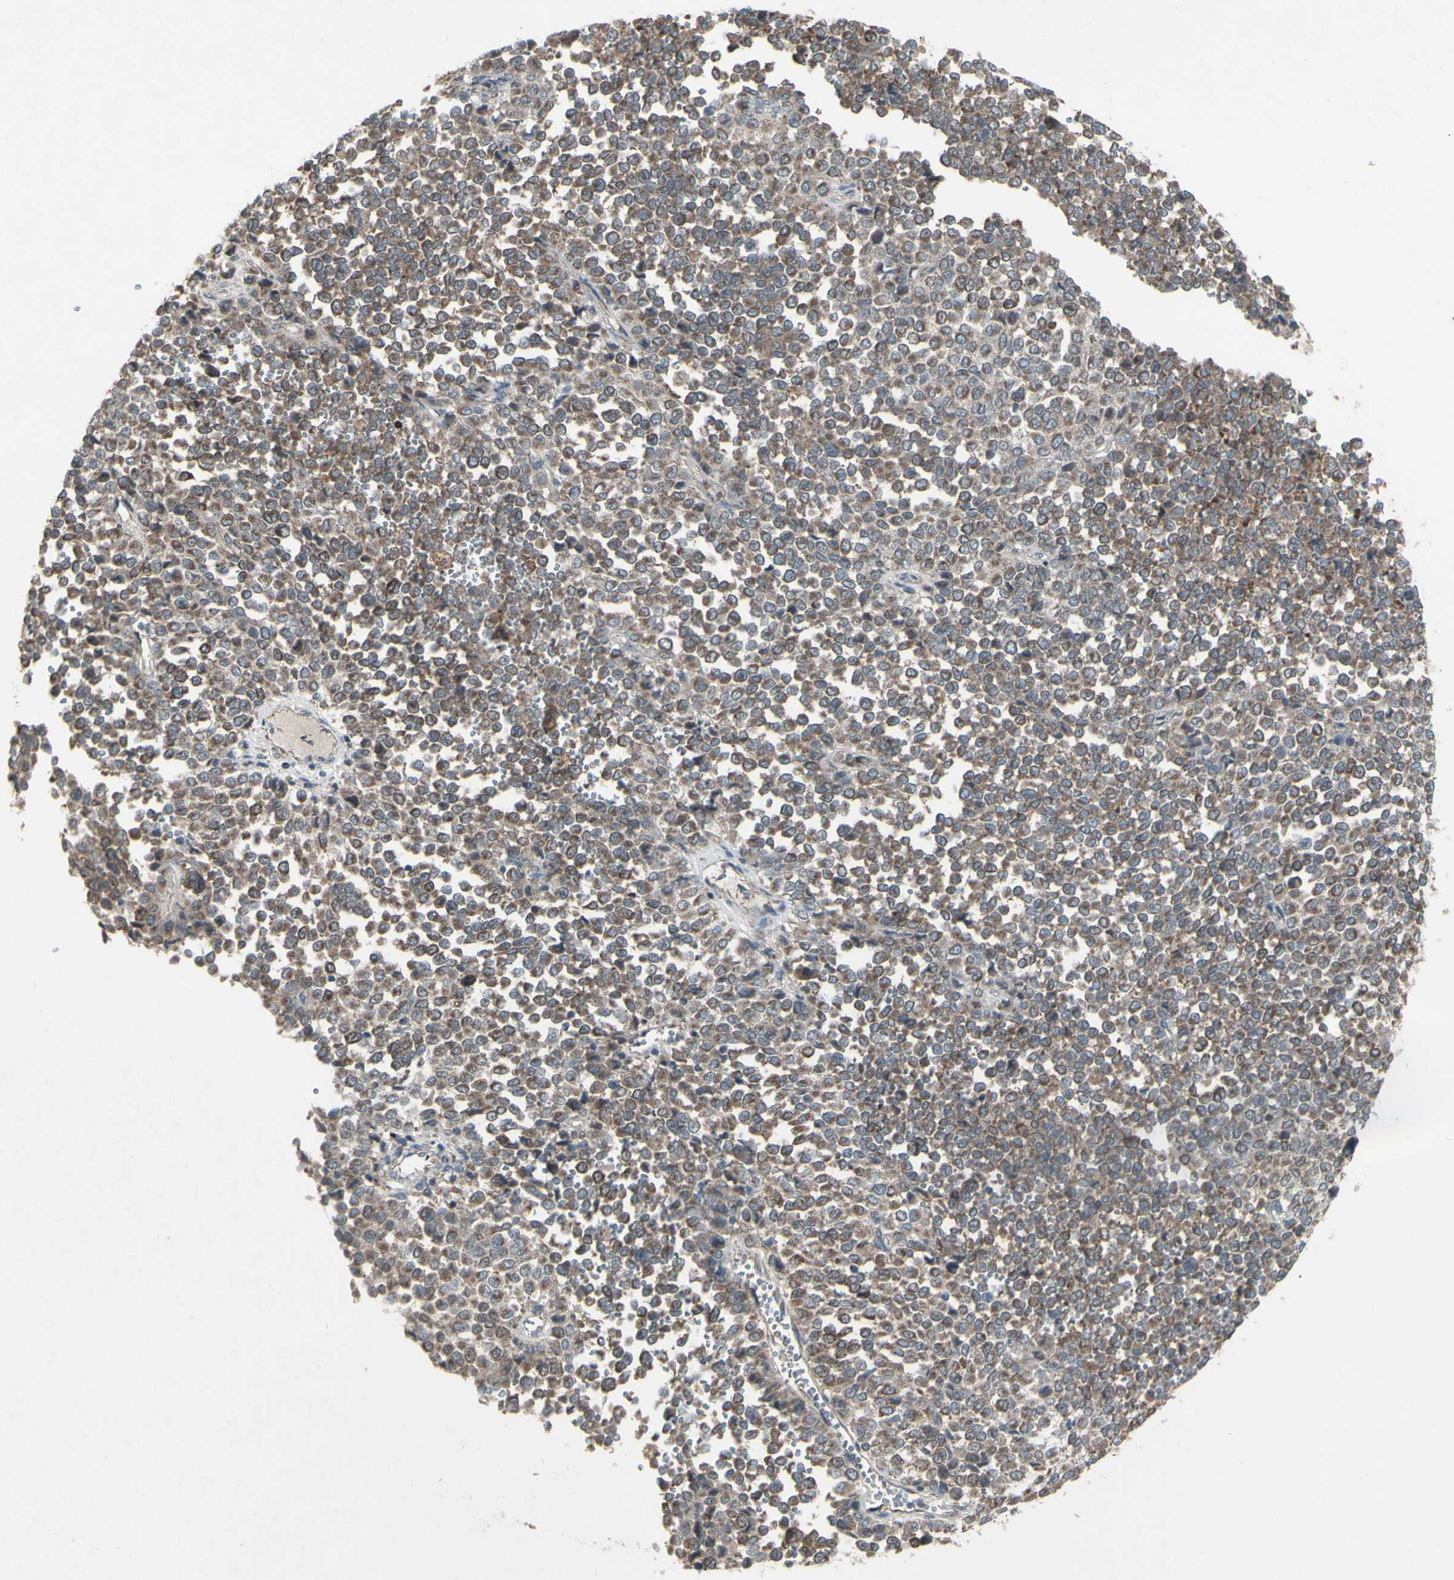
{"staining": {"intensity": "weak", "quantity": ">75%", "location": "cytoplasmic/membranous"}, "tissue": "melanoma", "cell_type": "Tumor cells", "image_type": "cancer", "snomed": [{"axis": "morphology", "description": "Malignant melanoma, Metastatic site"}, {"axis": "topography", "description": "Pancreas"}], "caption": "The immunohistochemical stain labels weak cytoplasmic/membranous positivity in tumor cells of malignant melanoma (metastatic site) tissue. (DAB (3,3'-diaminobenzidine) IHC, brown staining for protein, blue staining for nuclei).", "gene": "SHC1", "patient": {"sex": "female", "age": 30}}